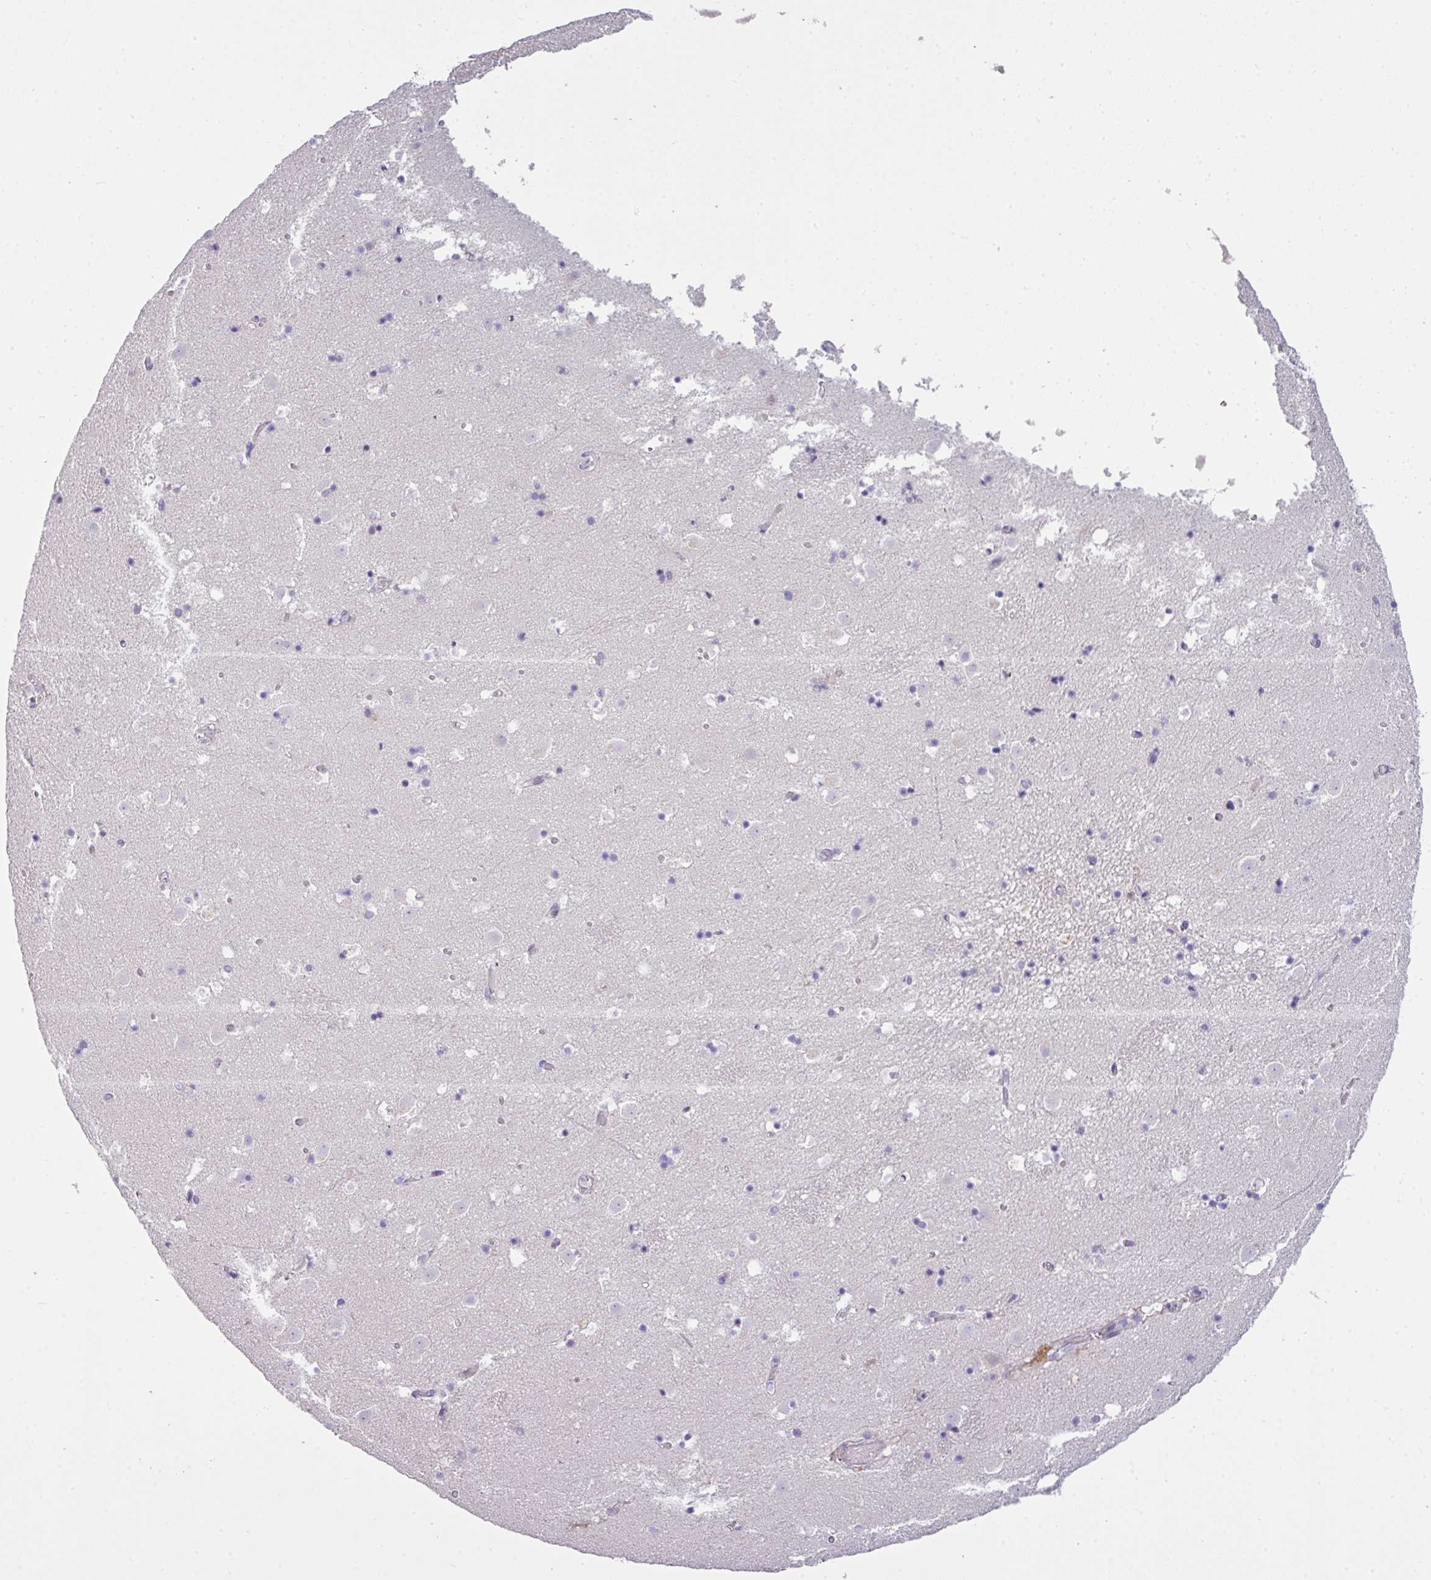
{"staining": {"intensity": "negative", "quantity": "none", "location": "none"}, "tissue": "caudate", "cell_type": "Glial cells", "image_type": "normal", "snomed": [{"axis": "morphology", "description": "Normal tissue, NOS"}, {"axis": "topography", "description": "Lateral ventricle wall"}], "caption": "The photomicrograph reveals no significant staining in glial cells of caudate.", "gene": "OR6C6", "patient": {"sex": "male", "age": 25}}